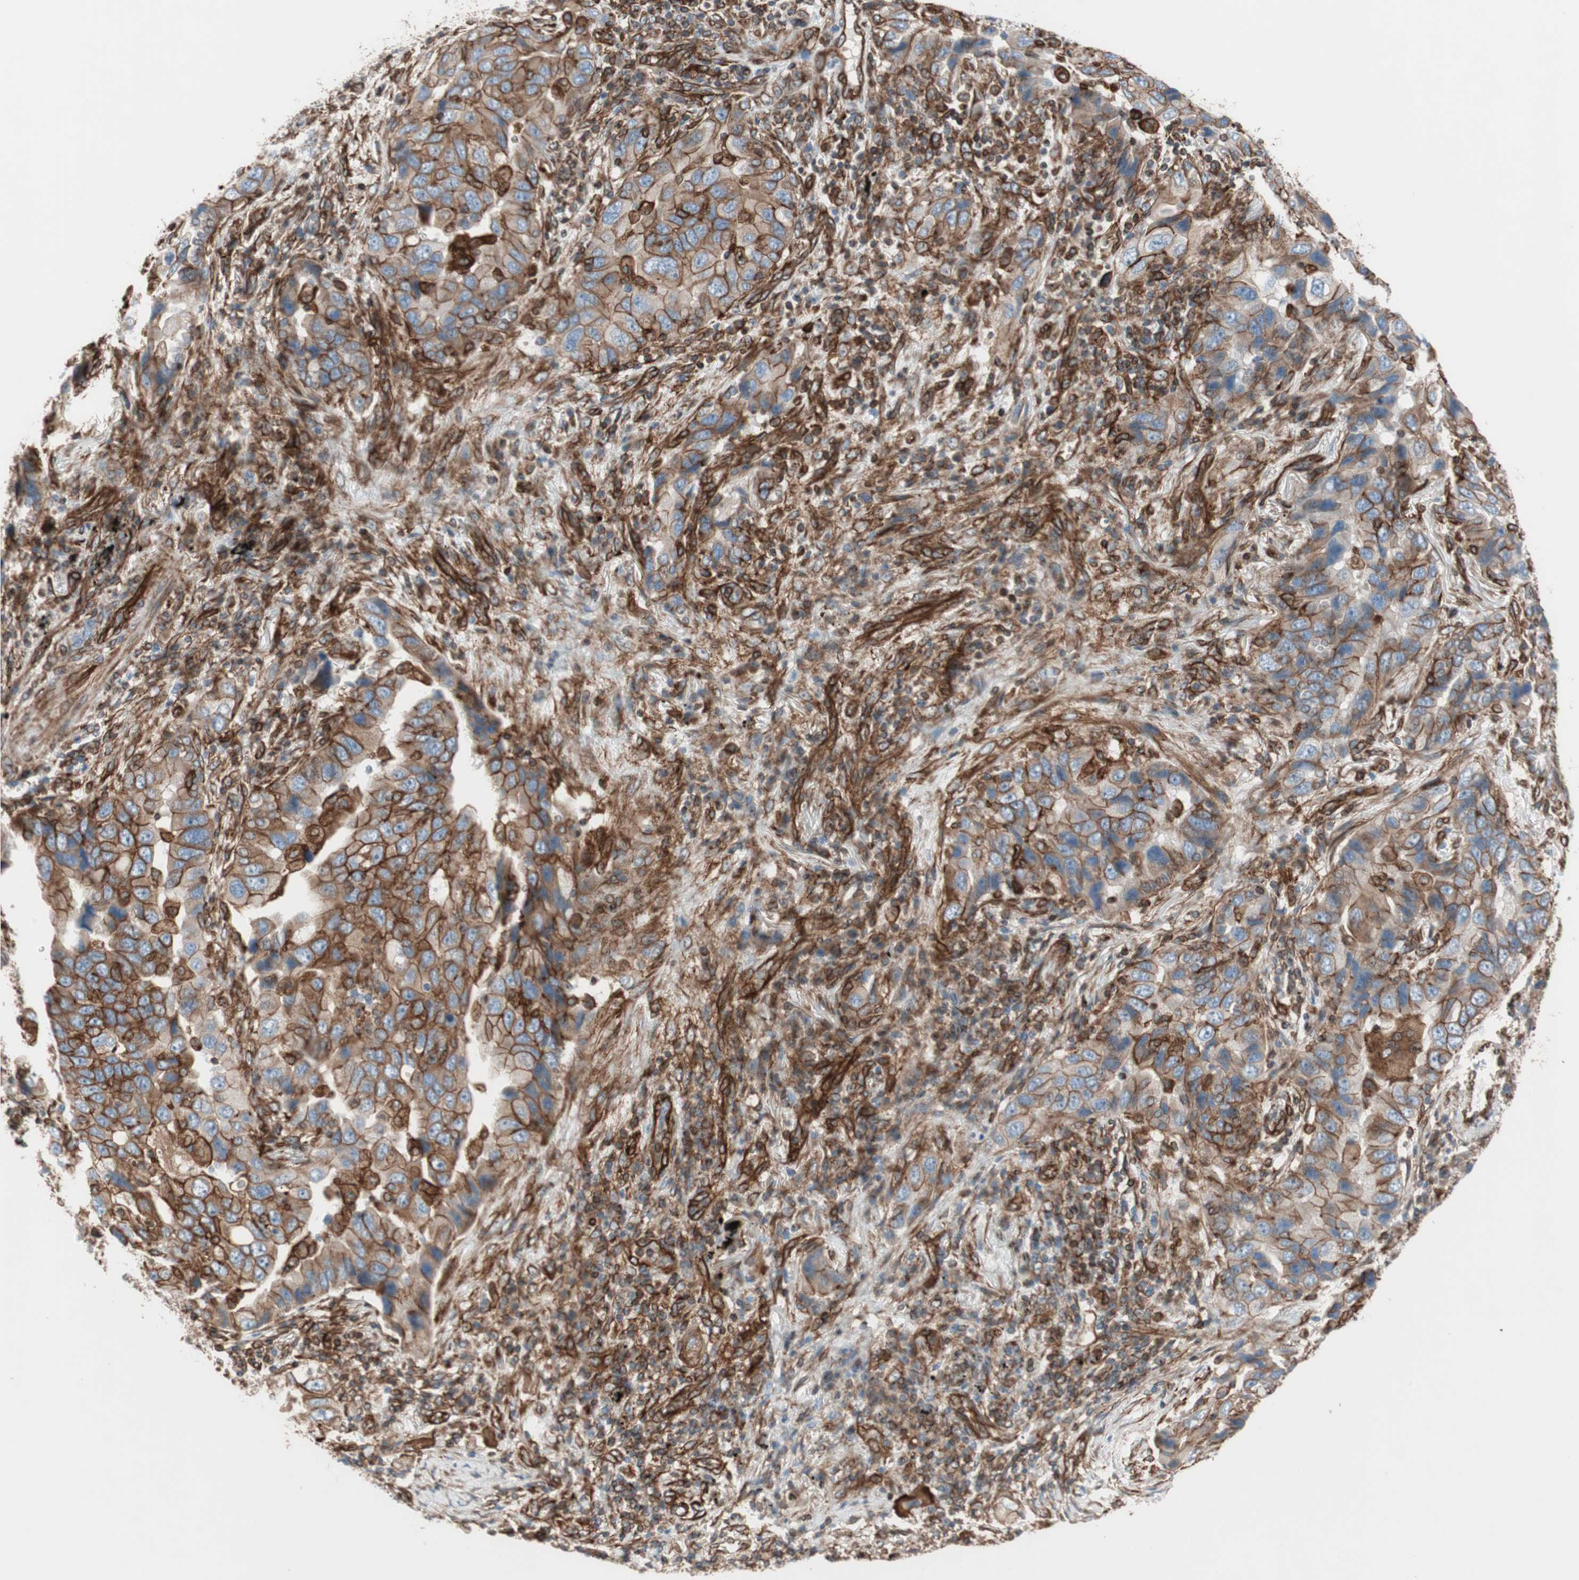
{"staining": {"intensity": "strong", "quantity": ">75%", "location": "cytoplasmic/membranous"}, "tissue": "lung cancer", "cell_type": "Tumor cells", "image_type": "cancer", "snomed": [{"axis": "morphology", "description": "Adenocarcinoma, NOS"}, {"axis": "topography", "description": "Lung"}], "caption": "Immunohistochemical staining of human adenocarcinoma (lung) reveals high levels of strong cytoplasmic/membranous protein positivity in about >75% of tumor cells.", "gene": "TCTA", "patient": {"sex": "female", "age": 65}}